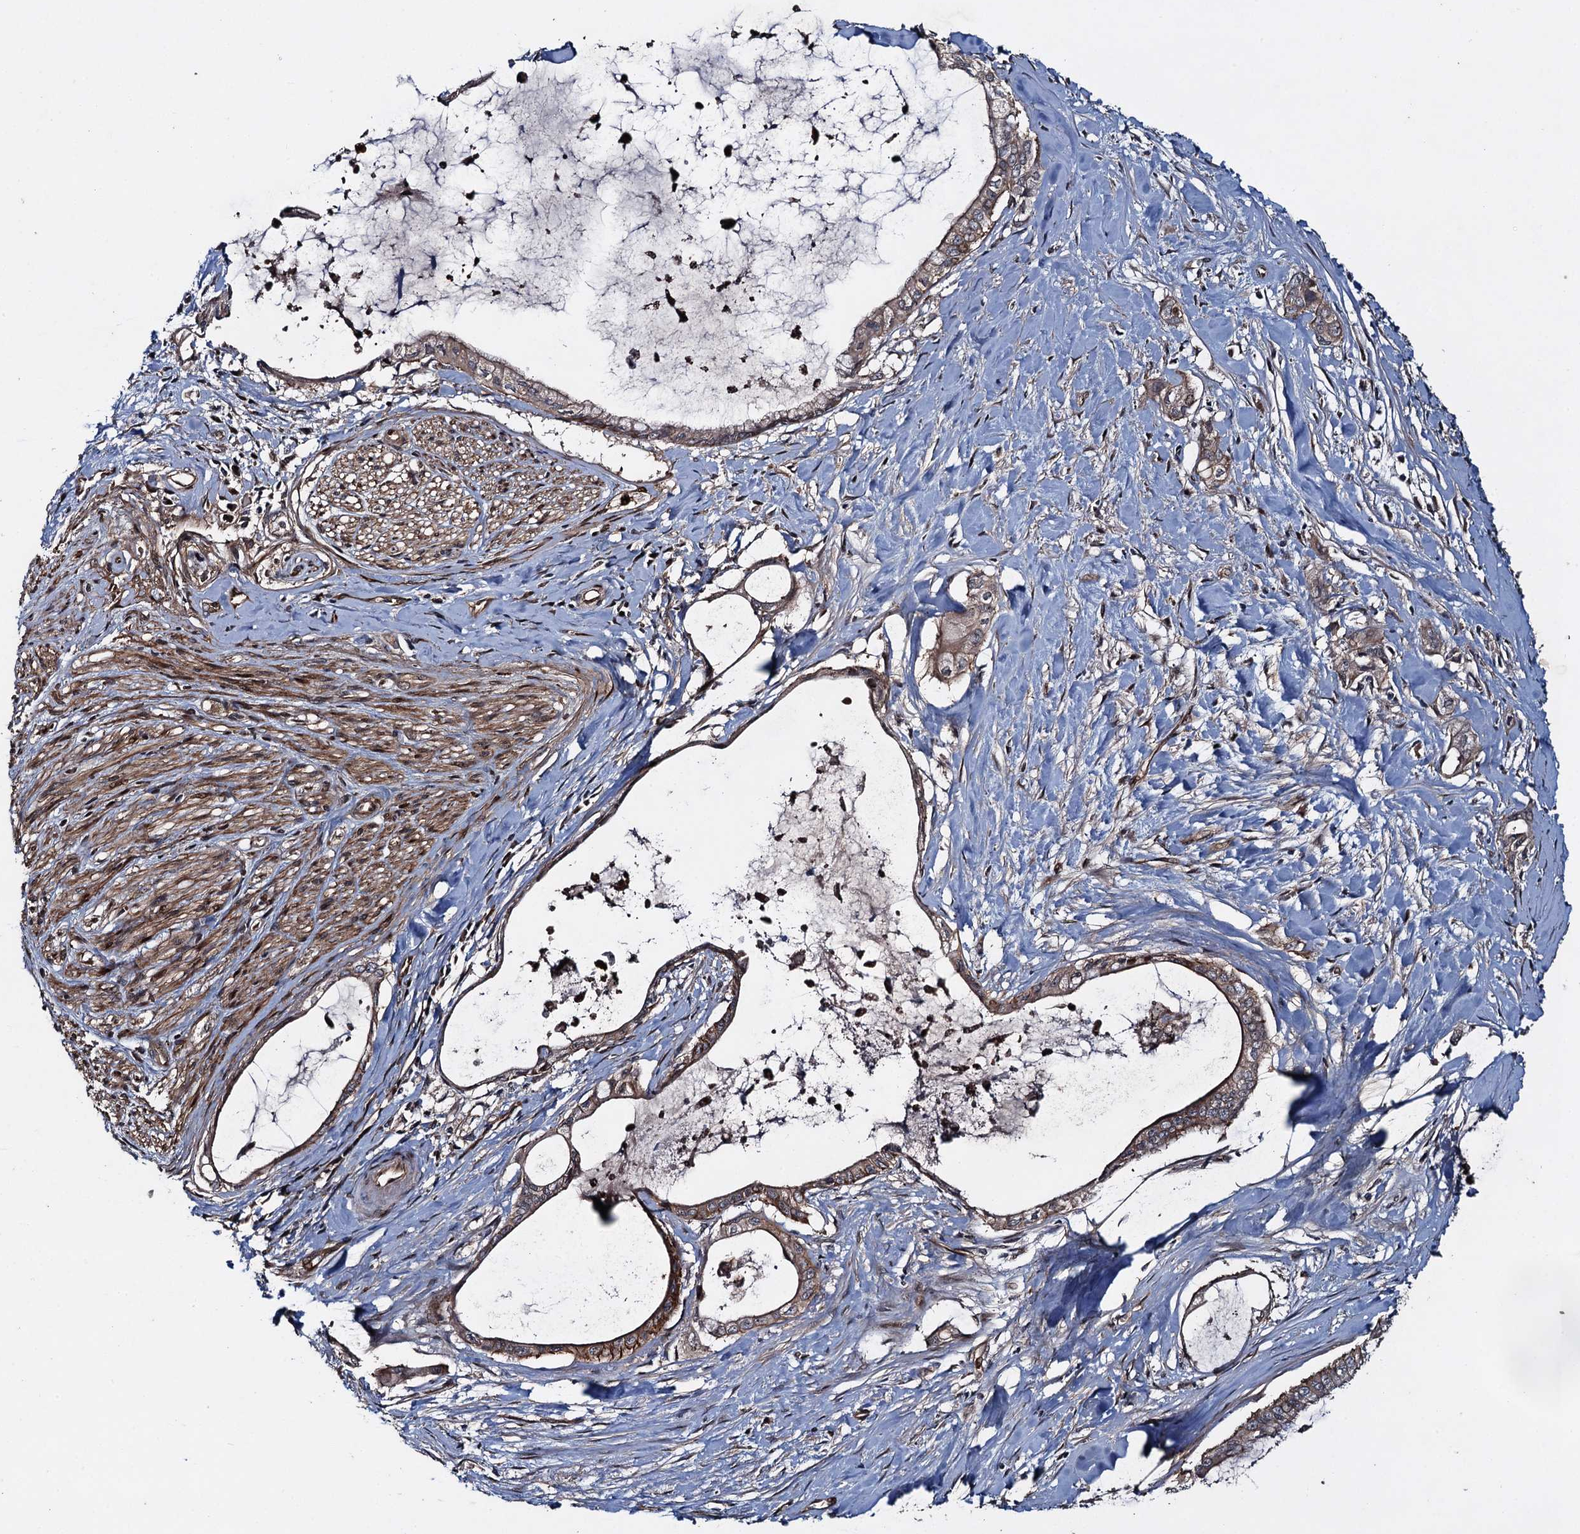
{"staining": {"intensity": "moderate", "quantity": ">75%", "location": "cytoplasmic/membranous"}, "tissue": "pancreatic cancer", "cell_type": "Tumor cells", "image_type": "cancer", "snomed": [{"axis": "morphology", "description": "Adenocarcinoma, NOS"}, {"axis": "topography", "description": "Pancreas"}], "caption": "Protein staining reveals moderate cytoplasmic/membranous staining in about >75% of tumor cells in pancreatic cancer.", "gene": "RHOBTB1", "patient": {"sex": "male", "age": 72}}